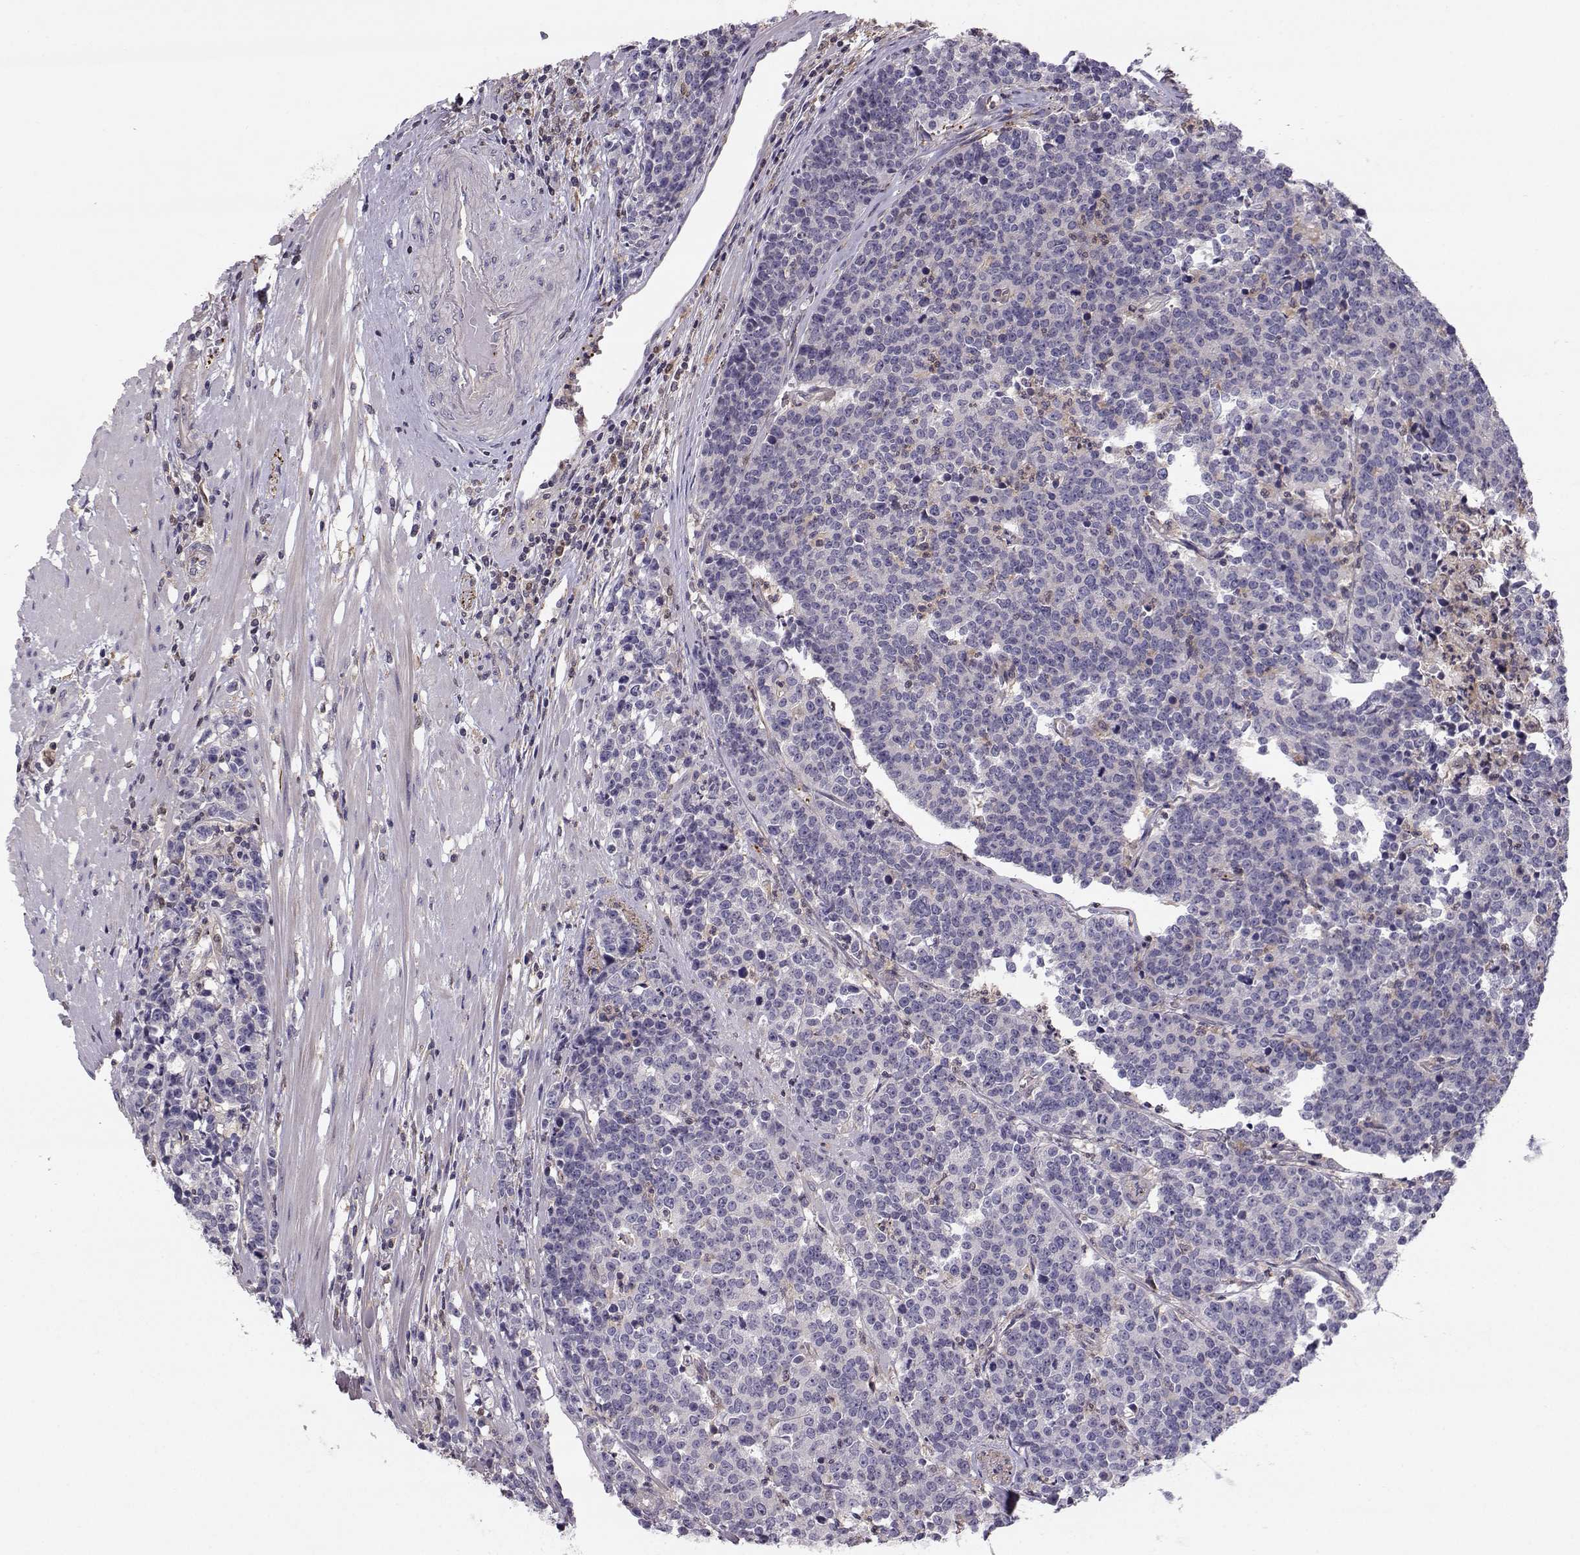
{"staining": {"intensity": "negative", "quantity": "none", "location": "none"}, "tissue": "prostate cancer", "cell_type": "Tumor cells", "image_type": "cancer", "snomed": [{"axis": "morphology", "description": "Adenocarcinoma, NOS"}, {"axis": "topography", "description": "Prostate"}], "caption": "Tumor cells are negative for brown protein staining in prostate cancer (adenocarcinoma).", "gene": "ASB16", "patient": {"sex": "male", "age": 67}}